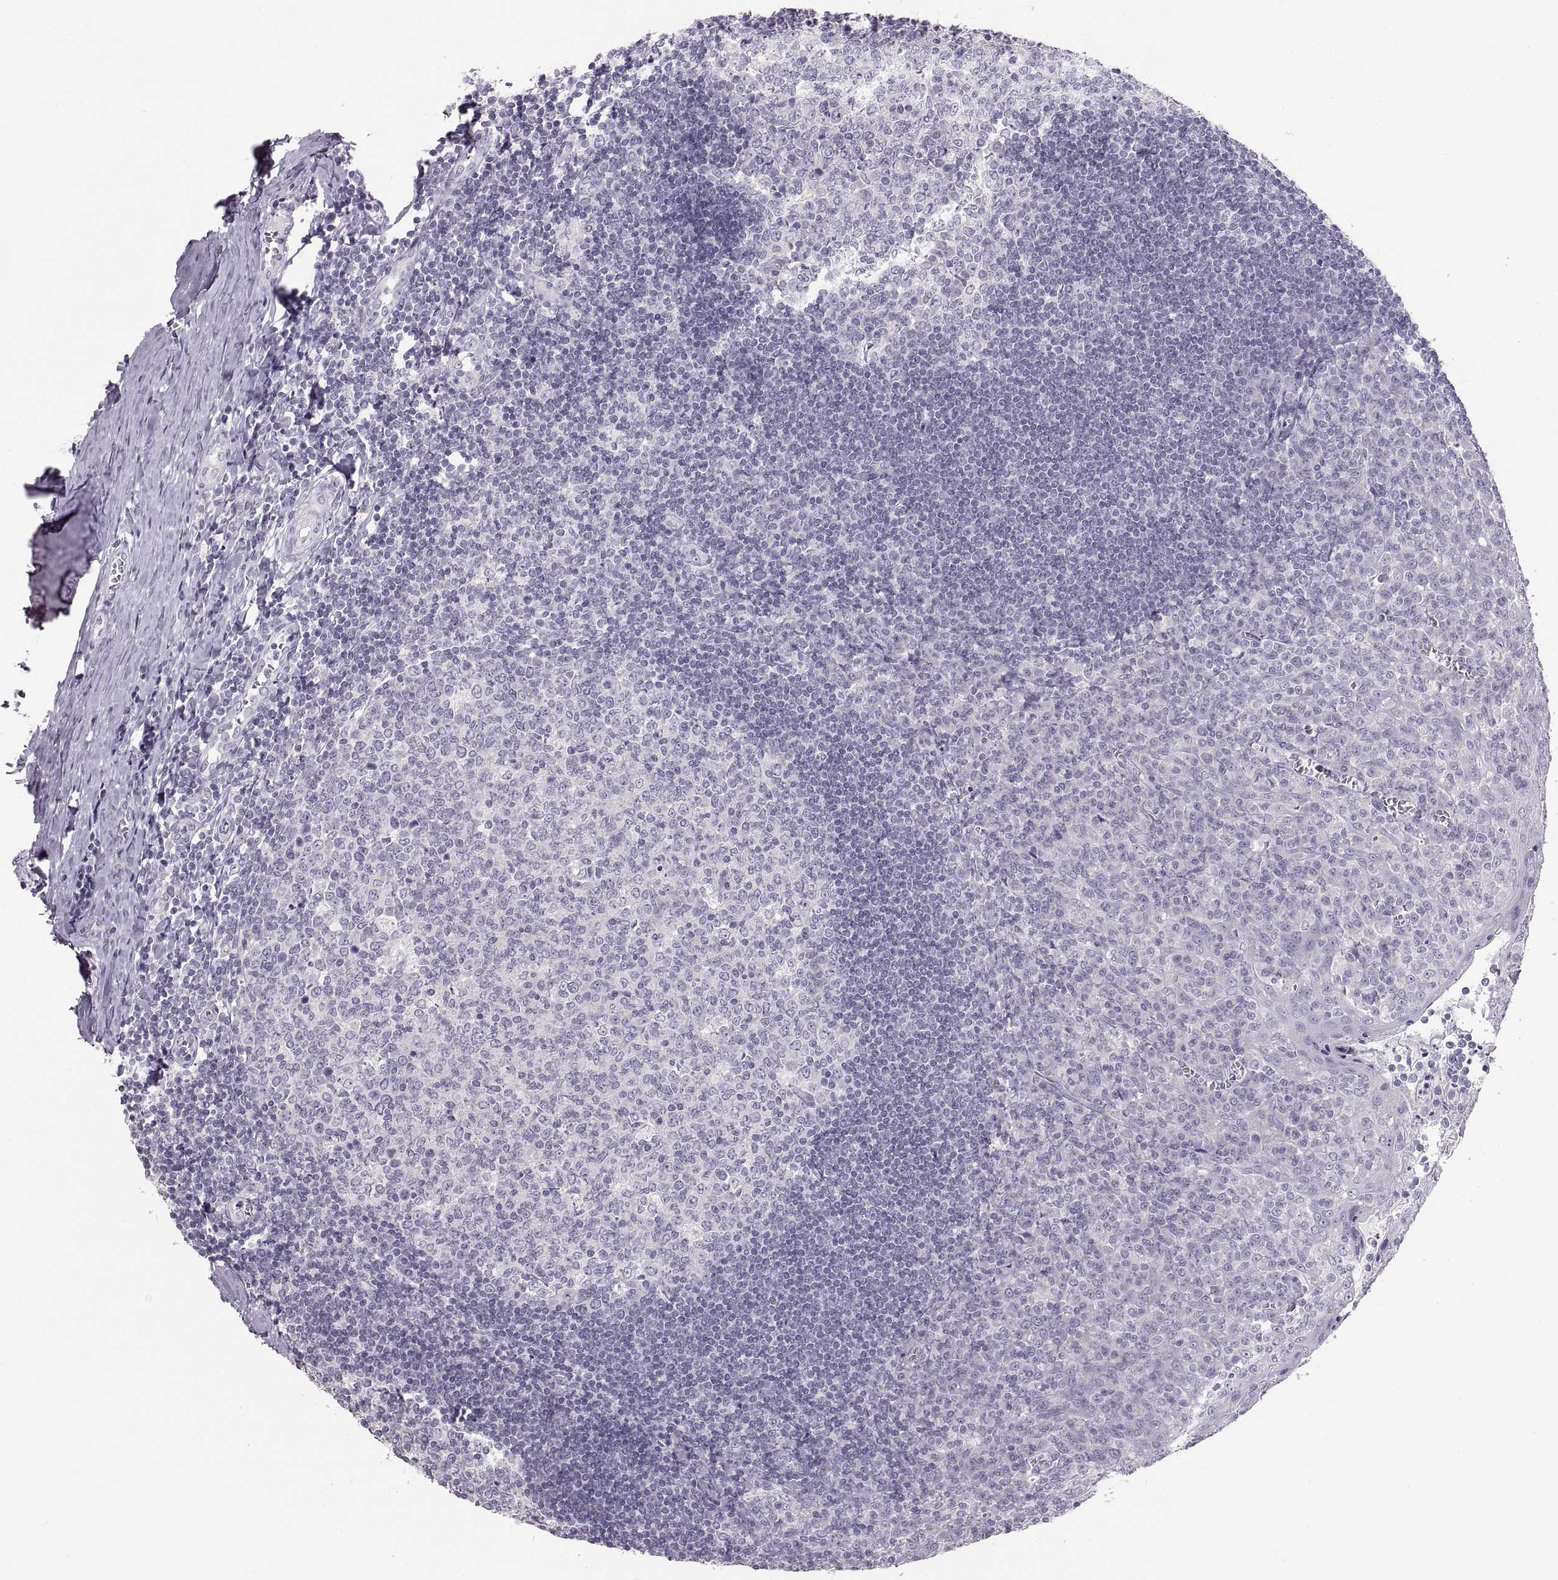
{"staining": {"intensity": "negative", "quantity": "none", "location": "none"}, "tissue": "tonsil", "cell_type": "Germinal center cells", "image_type": "normal", "snomed": [{"axis": "morphology", "description": "Normal tissue, NOS"}, {"axis": "topography", "description": "Tonsil"}], "caption": "Normal tonsil was stained to show a protein in brown. There is no significant positivity in germinal center cells.", "gene": "WBP2NL", "patient": {"sex": "female", "age": 12}}